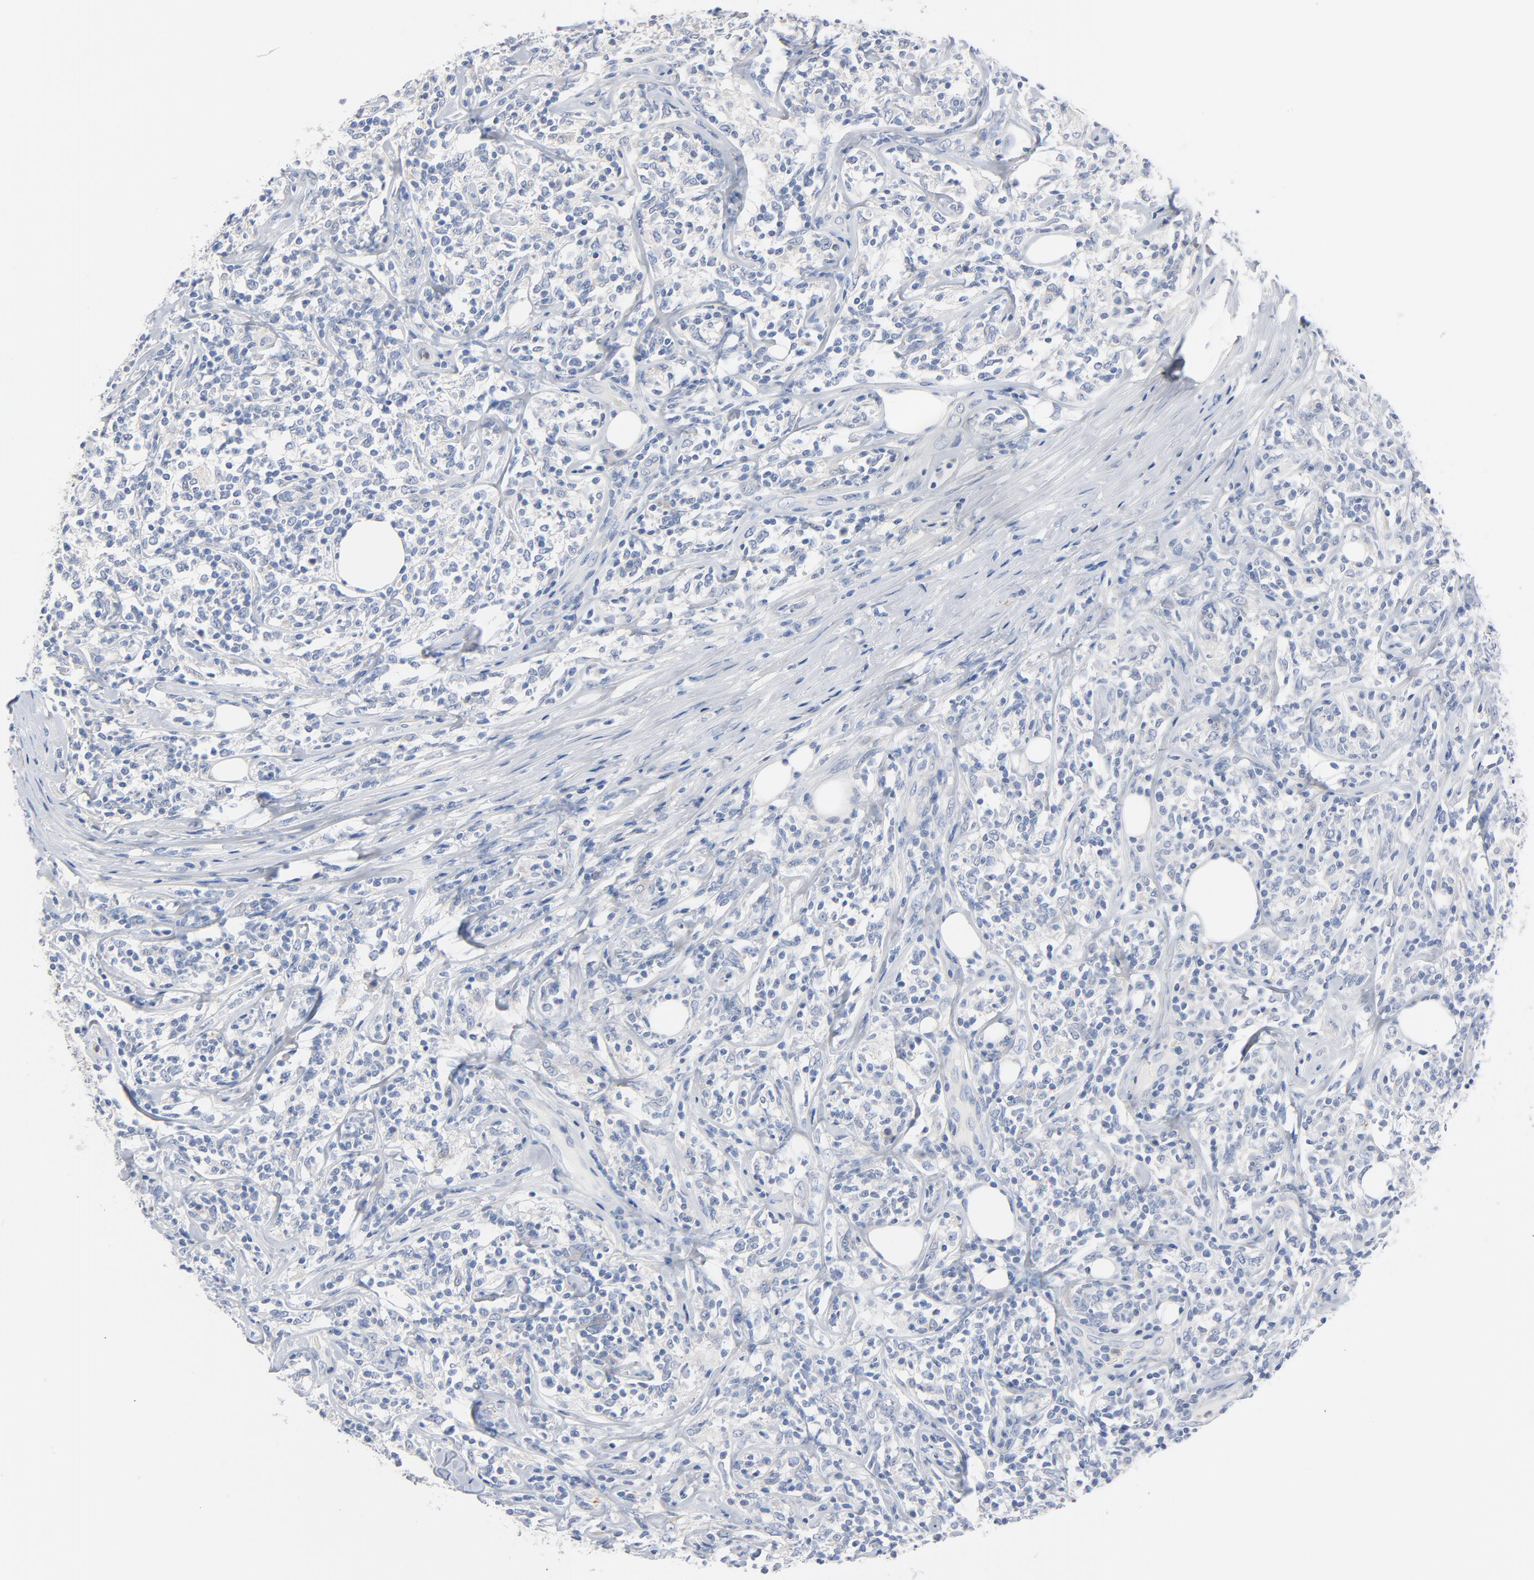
{"staining": {"intensity": "negative", "quantity": "none", "location": "none"}, "tissue": "lymphoma", "cell_type": "Tumor cells", "image_type": "cancer", "snomed": [{"axis": "morphology", "description": "Malignant lymphoma, non-Hodgkin's type, High grade"}, {"axis": "topography", "description": "Lymph node"}], "caption": "An image of human lymphoma is negative for staining in tumor cells.", "gene": "IFT43", "patient": {"sex": "female", "age": 84}}